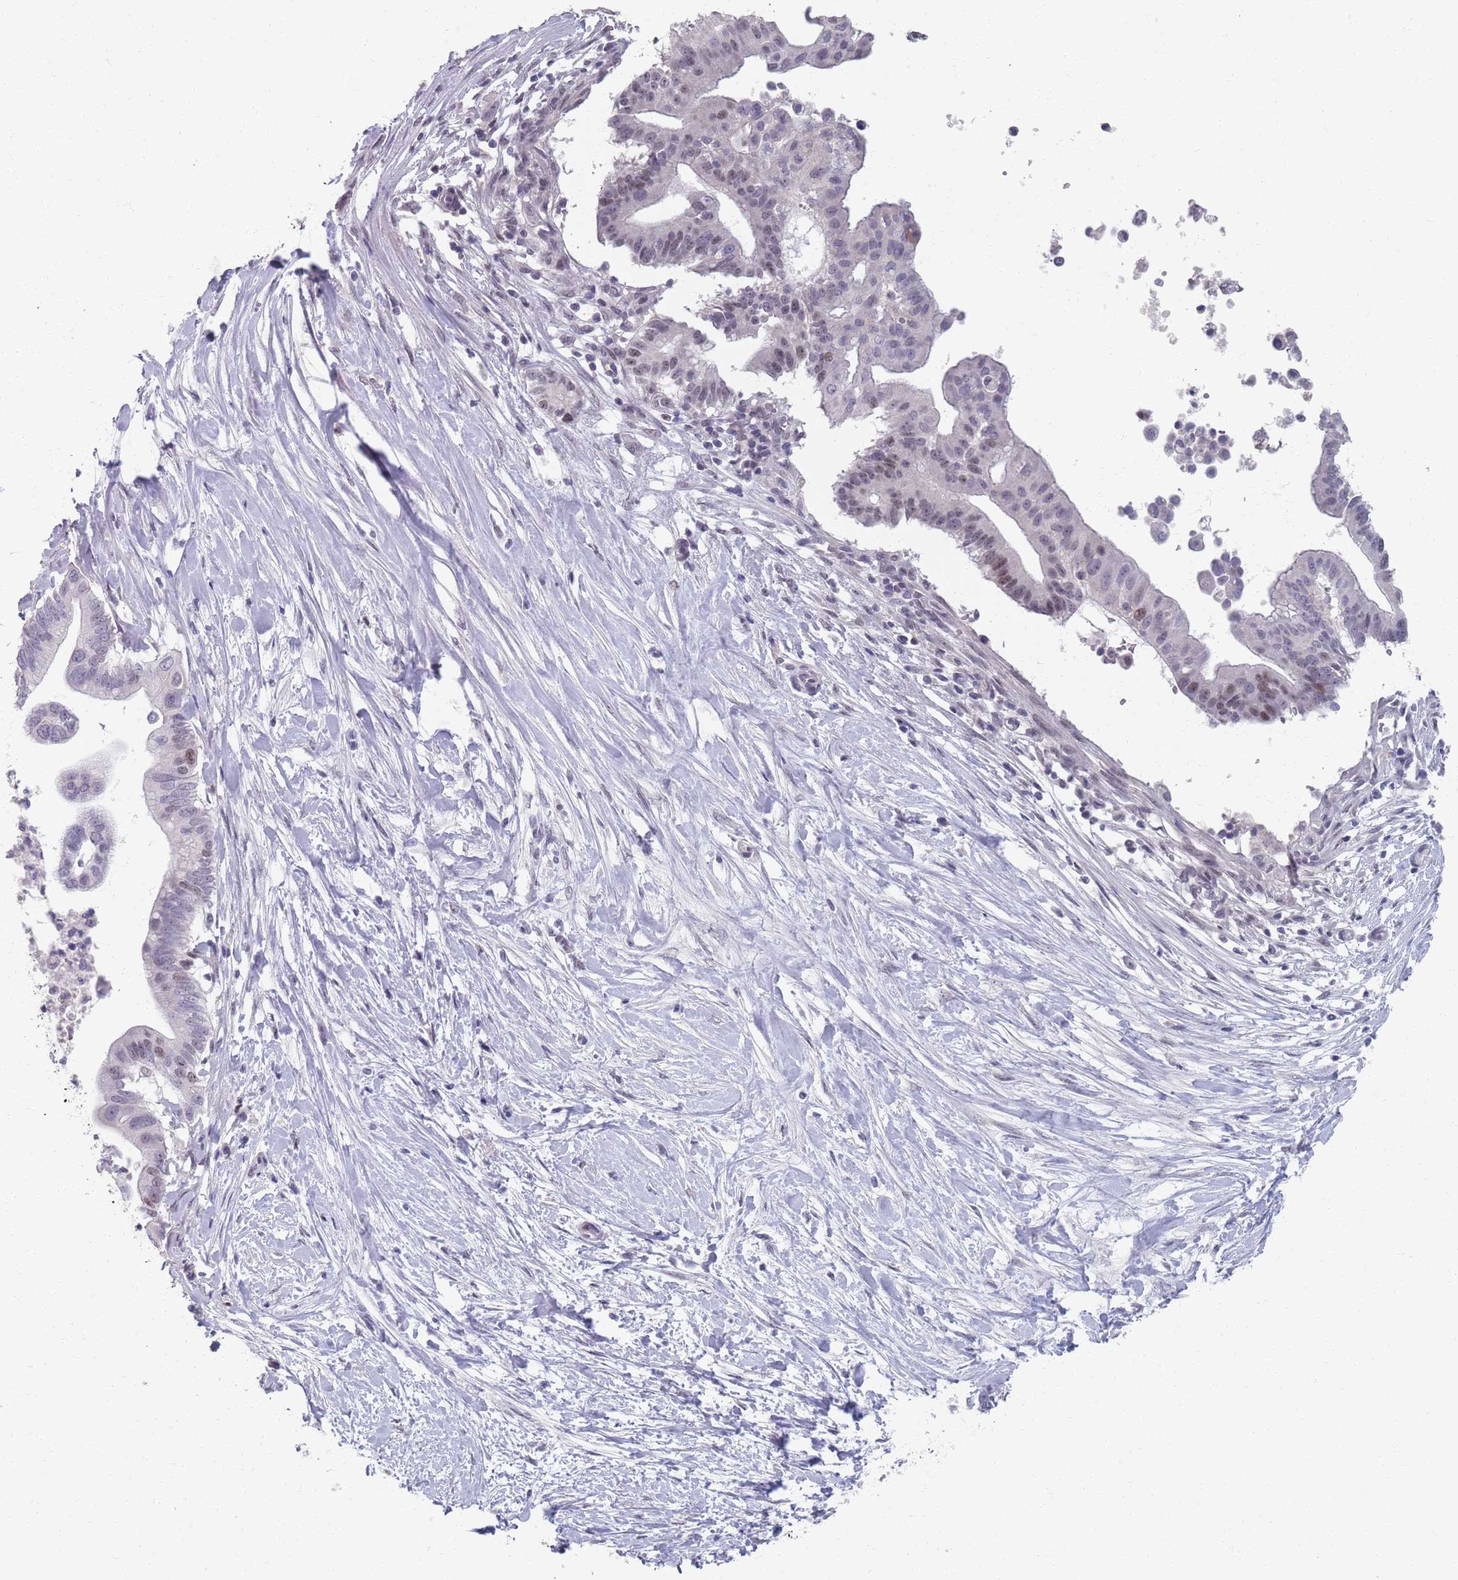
{"staining": {"intensity": "weak", "quantity": "<25%", "location": "nuclear"}, "tissue": "pancreatic cancer", "cell_type": "Tumor cells", "image_type": "cancer", "snomed": [{"axis": "morphology", "description": "Adenocarcinoma, NOS"}, {"axis": "topography", "description": "Pancreas"}], "caption": "High magnification brightfield microscopy of pancreatic adenocarcinoma stained with DAB (brown) and counterstained with hematoxylin (blue): tumor cells show no significant staining. (DAB (3,3'-diaminobenzidine) immunohistochemistry (IHC) visualized using brightfield microscopy, high magnification).", "gene": "SAMD1", "patient": {"sex": "male", "age": 68}}